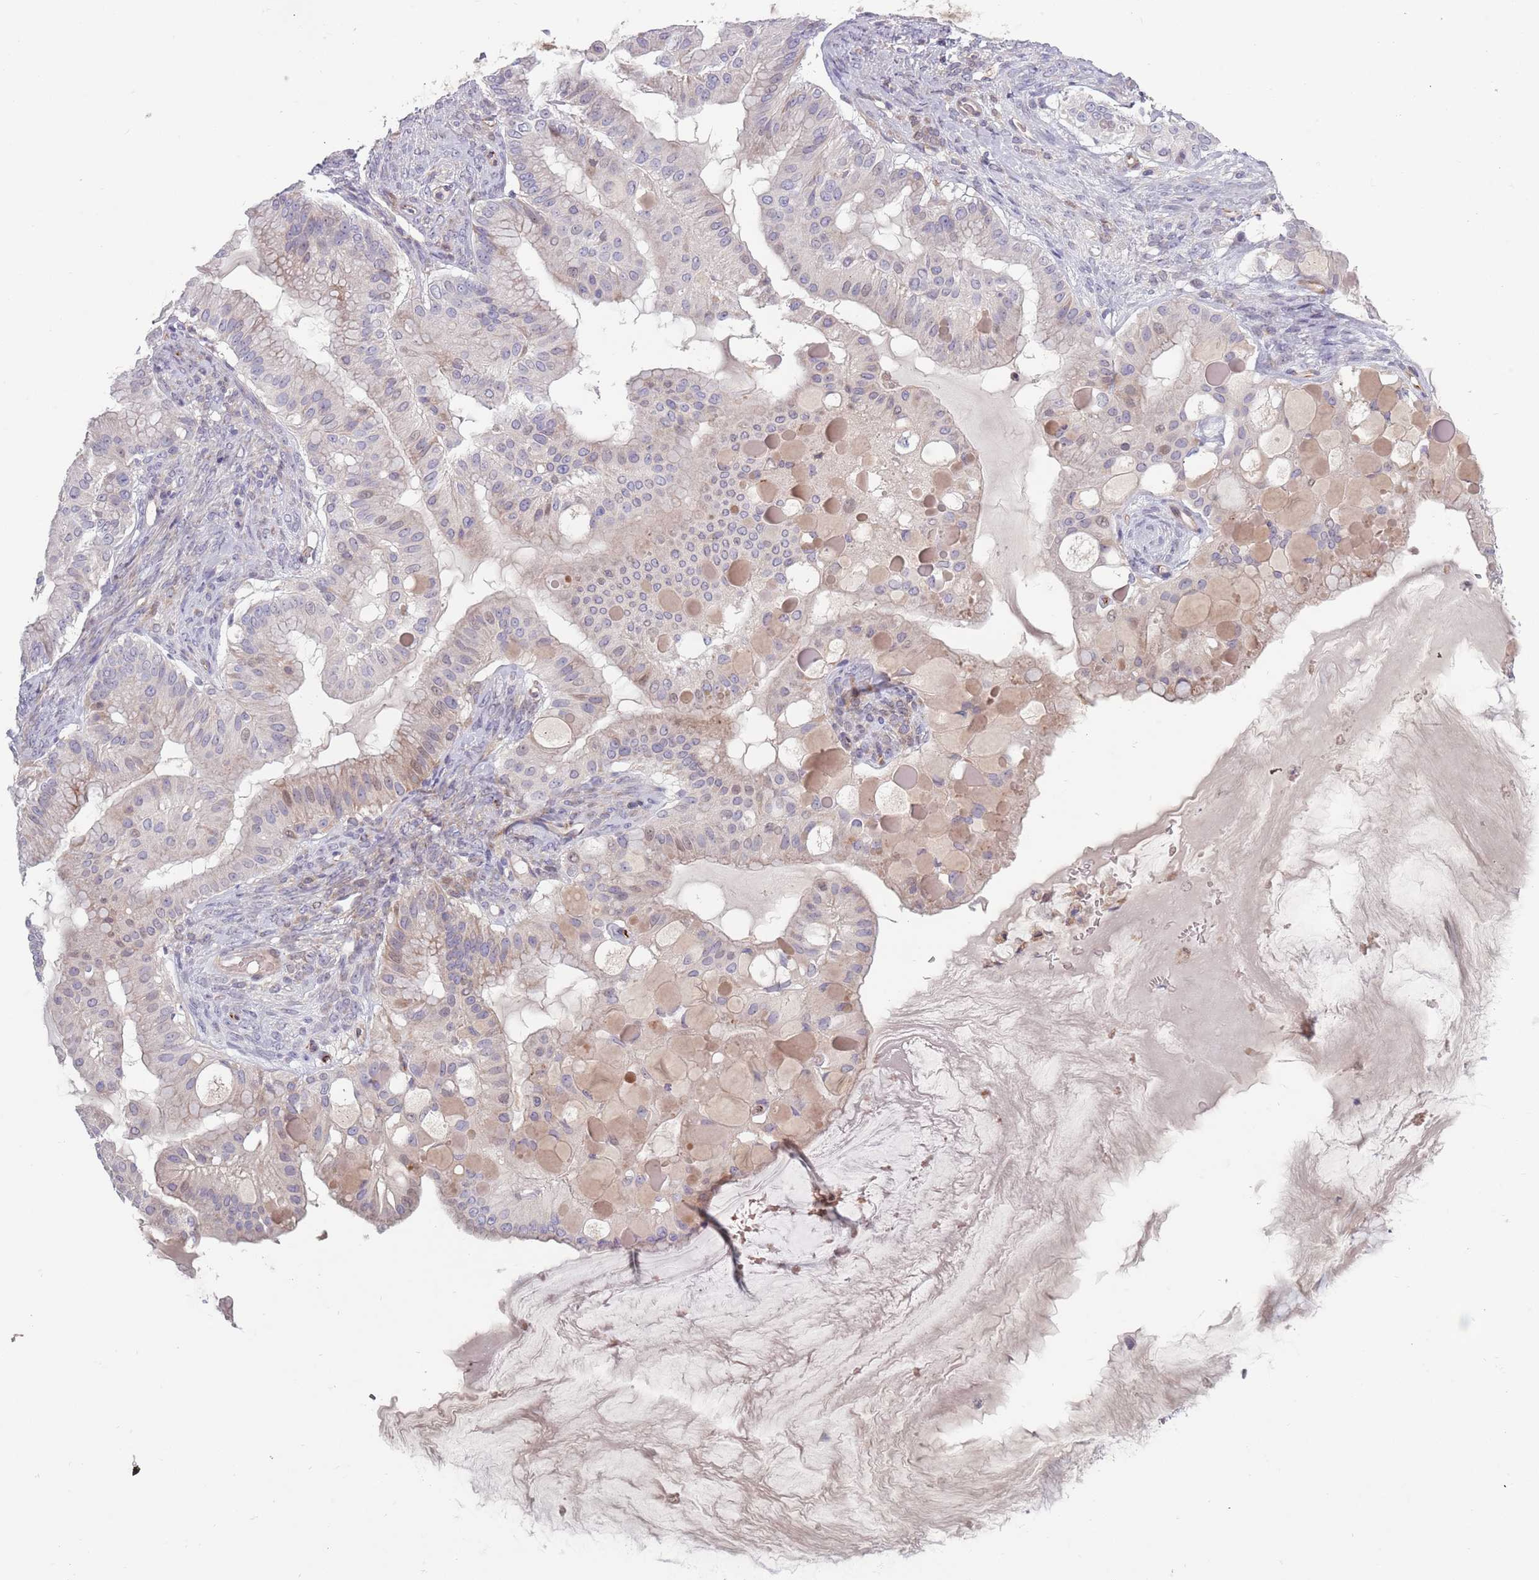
{"staining": {"intensity": "weak", "quantity": "25%-75%", "location": "cytoplasmic/membranous"}, "tissue": "ovarian cancer", "cell_type": "Tumor cells", "image_type": "cancer", "snomed": [{"axis": "morphology", "description": "Cystadenocarcinoma, mucinous, NOS"}, {"axis": "topography", "description": "Ovary"}], "caption": "Brown immunohistochemical staining in mucinous cystadenocarcinoma (ovarian) shows weak cytoplasmic/membranous expression in approximately 25%-75% of tumor cells.", "gene": "TYW1", "patient": {"sex": "female", "age": 61}}